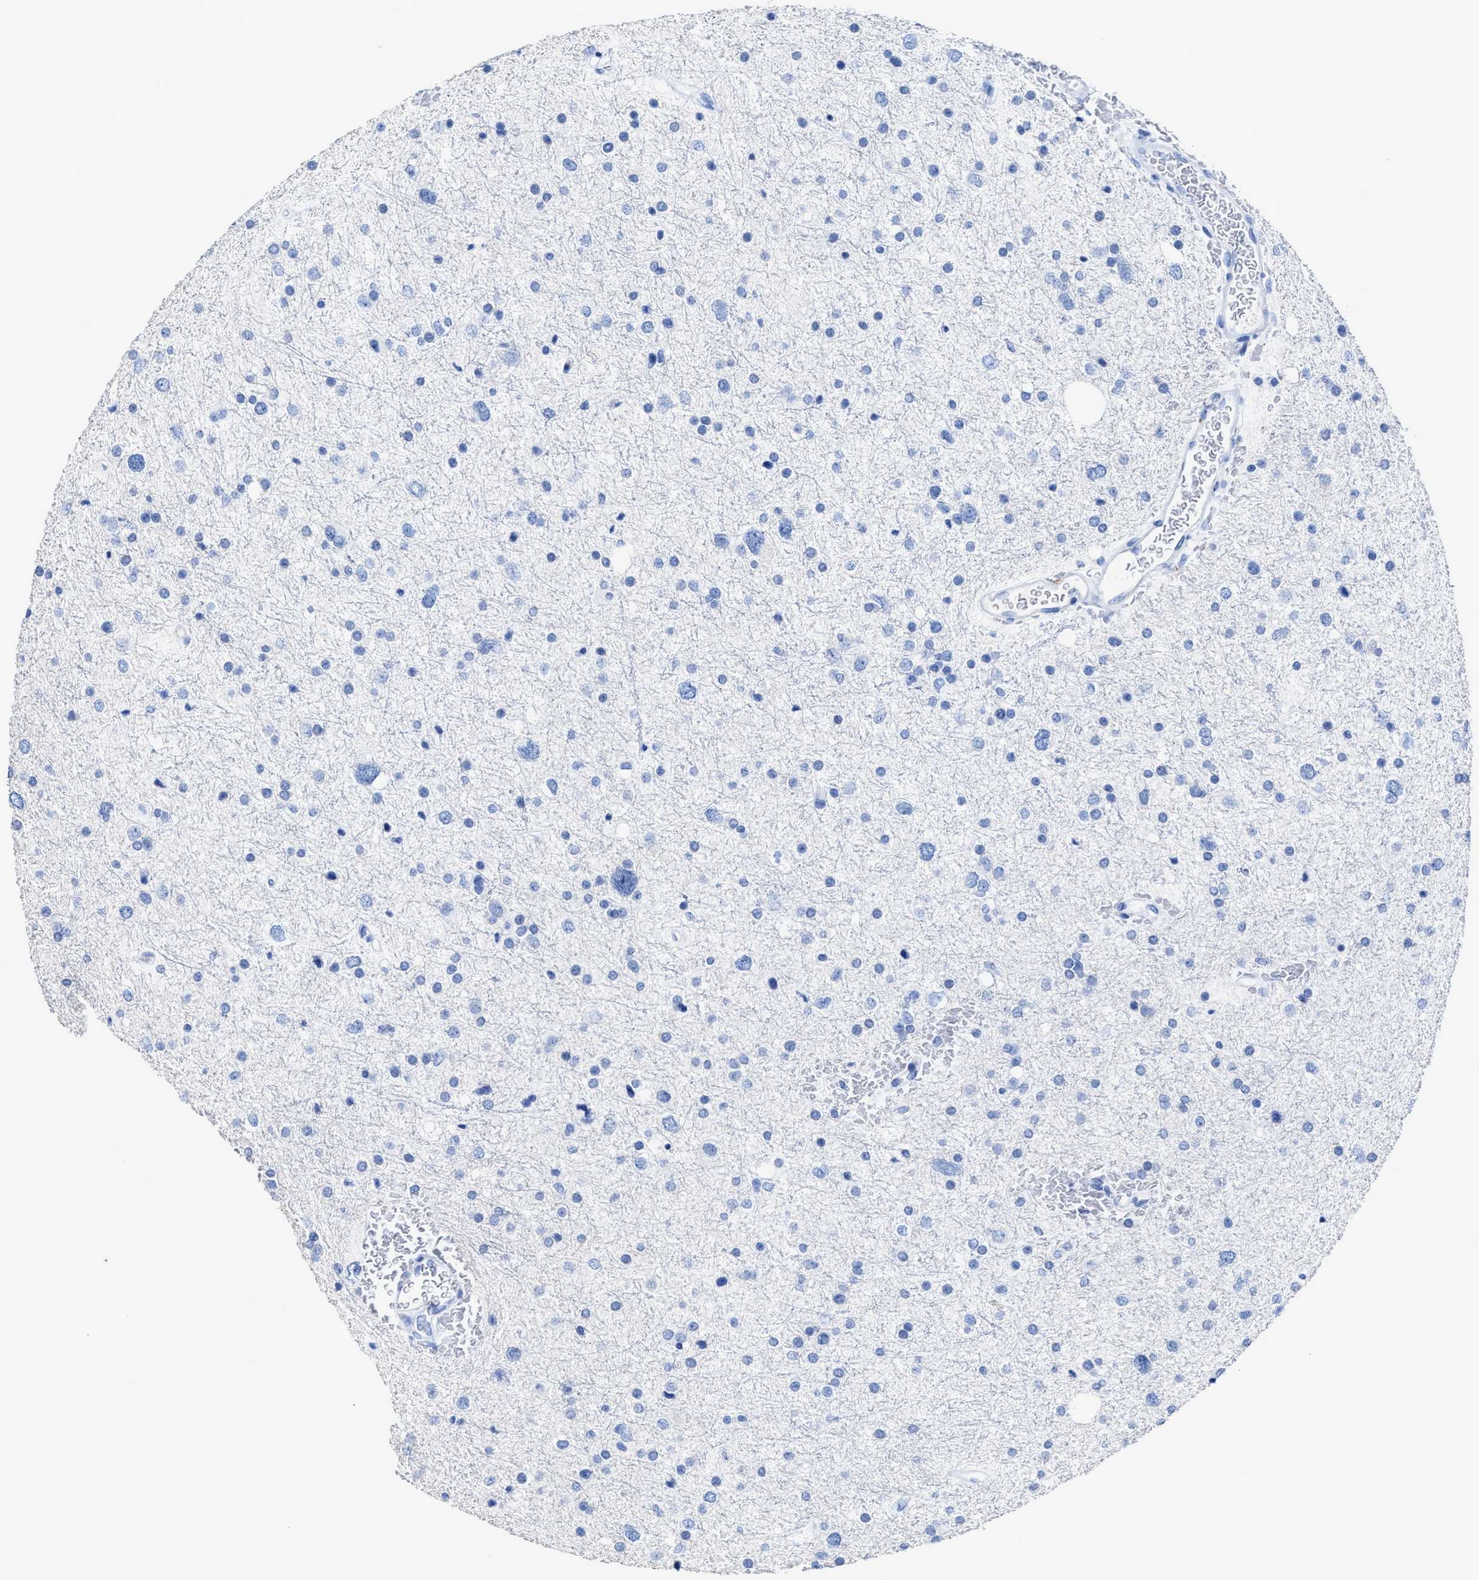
{"staining": {"intensity": "negative", "quantity": "none", "location": "none"}, "tissue": "glioma", "cell_type": "Tumor cells", "image_type": "cancer", "snomed": [{"axis": "morphology", "description": "Glioma, malignant, Low grade"}, {"axis": "topography", "description": "Brain"}], "caption": "High magnification brightfield microscopy of glioma stained with DAB (3,3'-diaminobenzidine) (brown) and counterstained with hematoxylin (blue): tumor cells show no significant positivity.", "gene": "CEACAM5", "patient": {"sex": "female", "age": 37}}